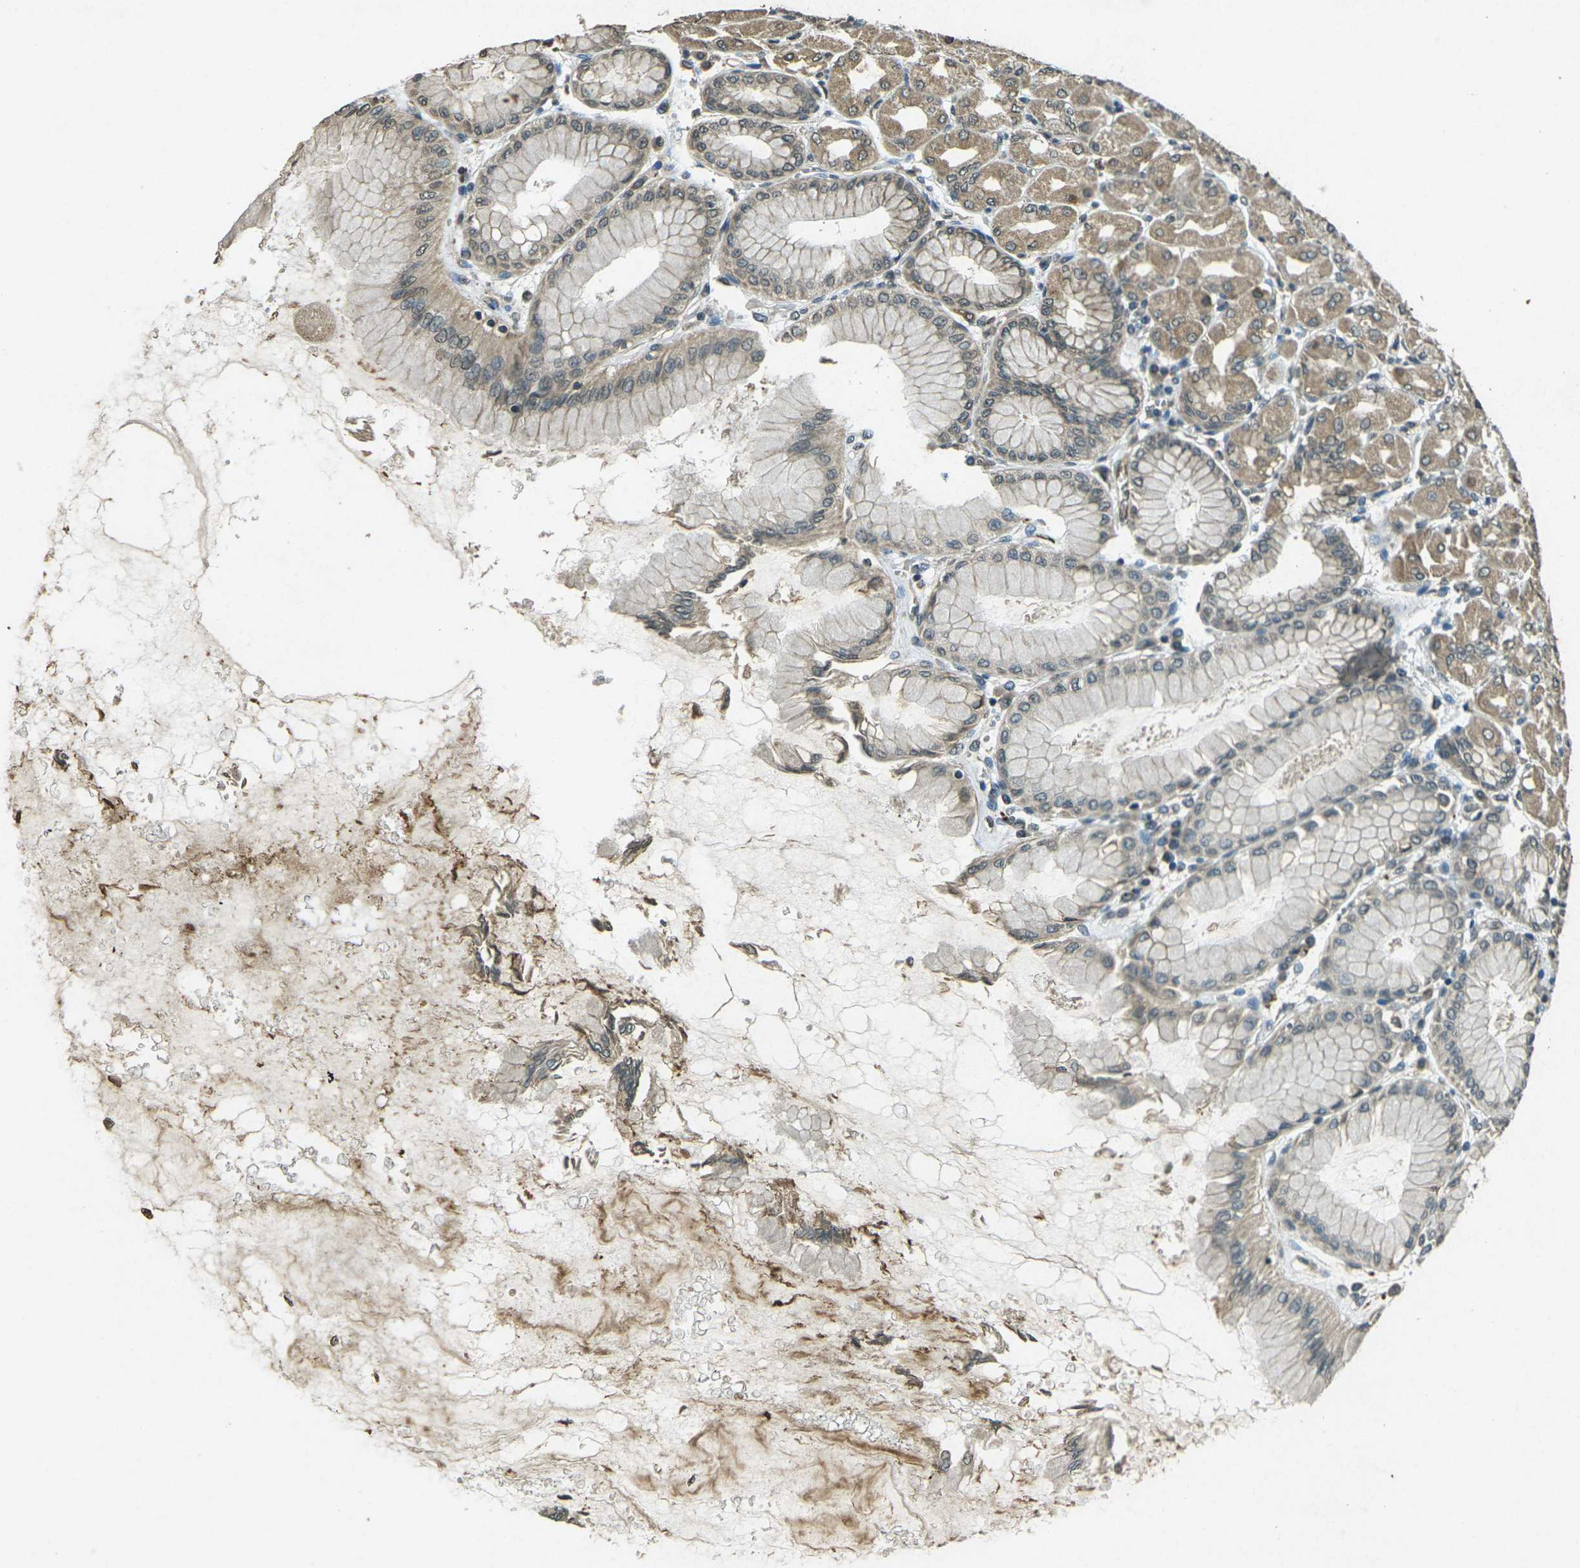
{"staining": {"intensity": "moderate", "quantity": ">75%", "location": "cytoplasmic/membranous"}, "tissue": "stomach", "cell_type": "Glandular cells", "image_type": "normal", "snomed": [{"axis": "morphology", "description": "Normal tissue, NOS"}, {"axis": "topography", "description": "Stomach, upper"}], "caption": "A brown stain shows moderate cytoplasmic/membranous staining of a protein in glandular cells of benign human stomach. (brown staining indicates protein expression, while blue staining denotes nuclei).", "gene": "PDE2A", "patient": {"sex": "female", "age": 56}}